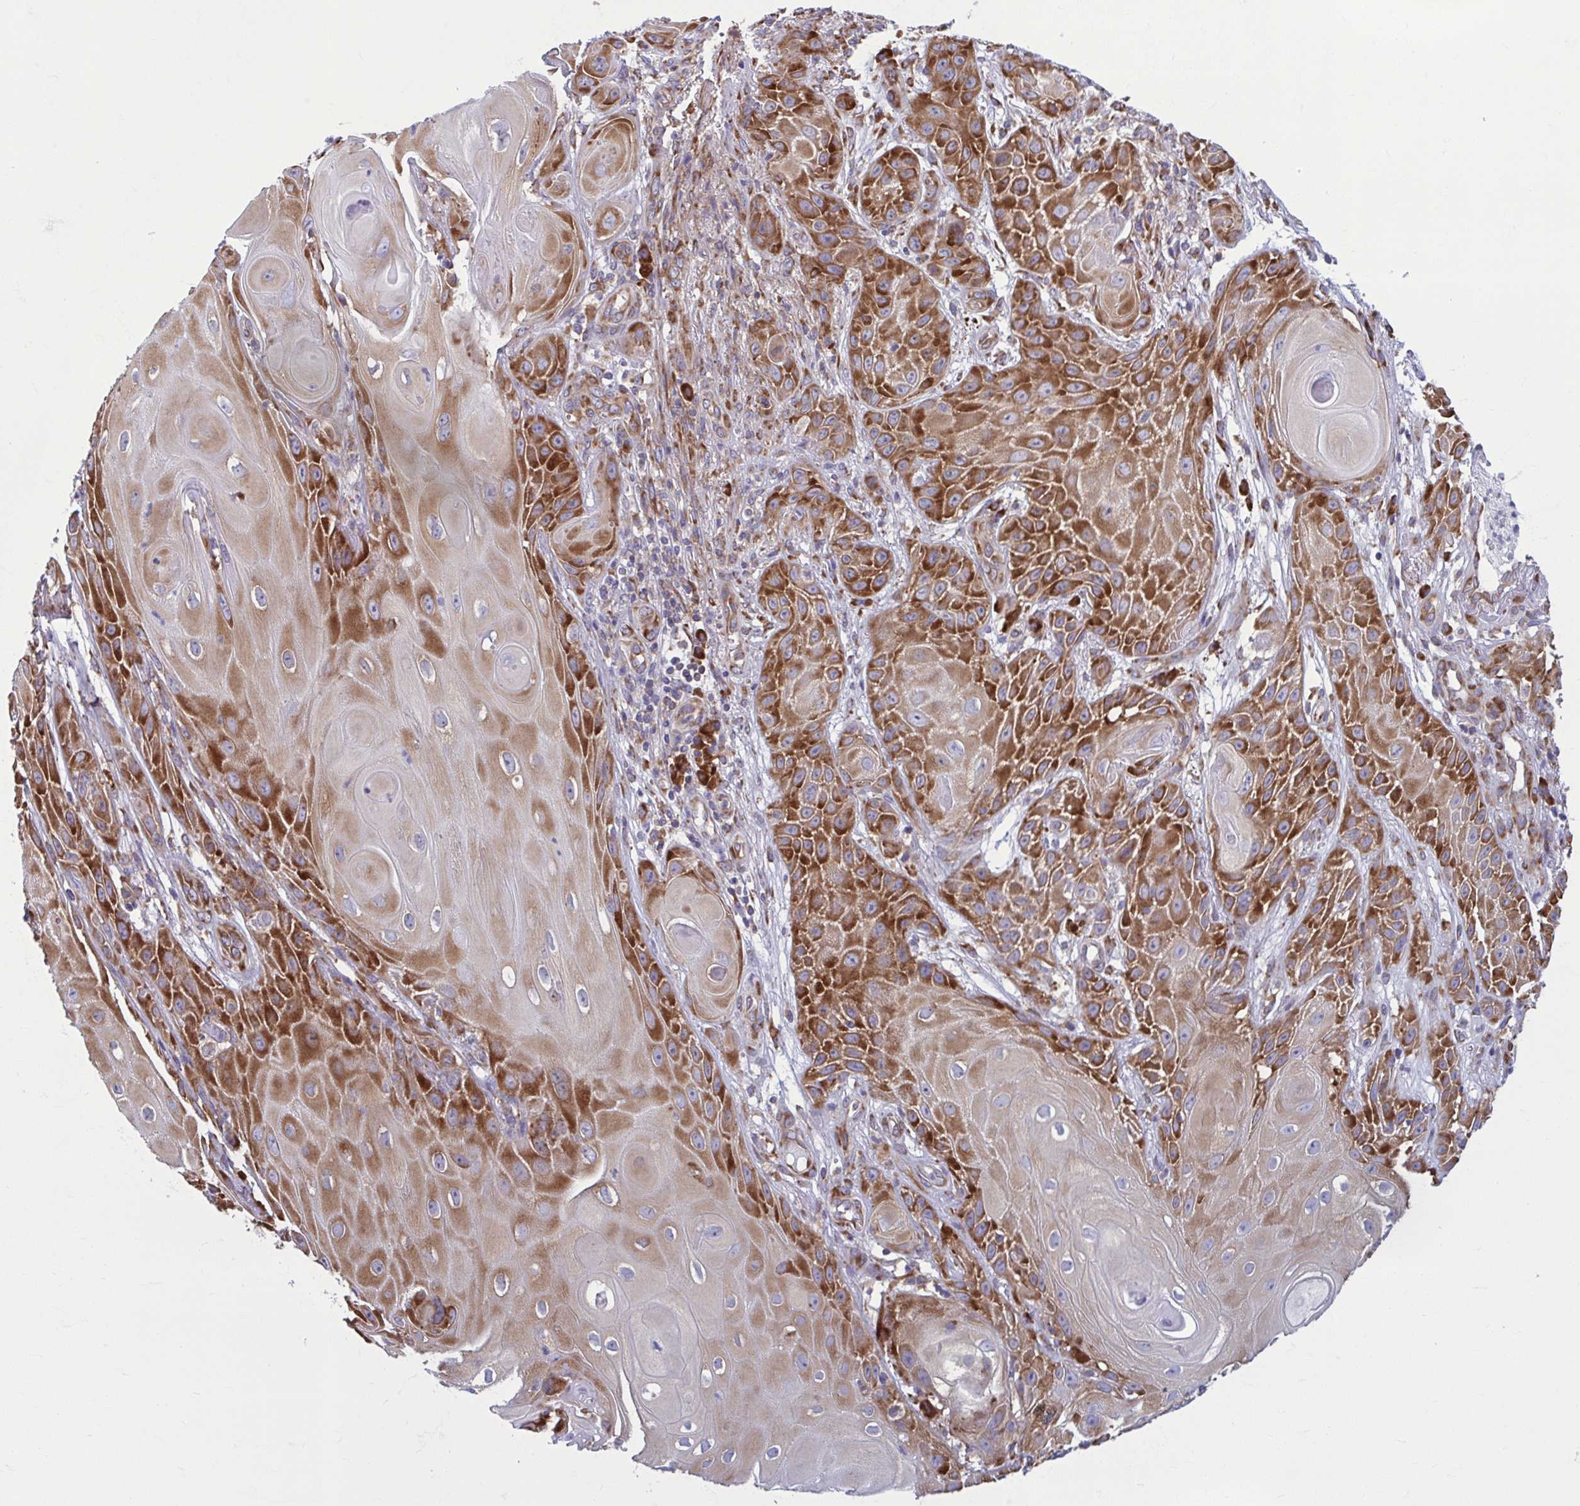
{"staining": {"intensity": "strong", "quantity": ">75%", "location": "cytoplasmic/membranous"}, "tissue": "skin cancer", "cell_type": "Tumor cells", "image_type": "cancer", "snomed": [{"axis": "morphology", "description": "Squamous cell carcinoma, NOS"}, {"axis": "topography", "description": "Skin"}], "caption": "The photomicrograph exhibits a brown stain indicating the presence of a protein in the cytoplasmic/membranous of tumor cells in squamous cell carcinoma (skin).", "gene": "RPS16", "patient": {"sex": "male", "age": 62}}